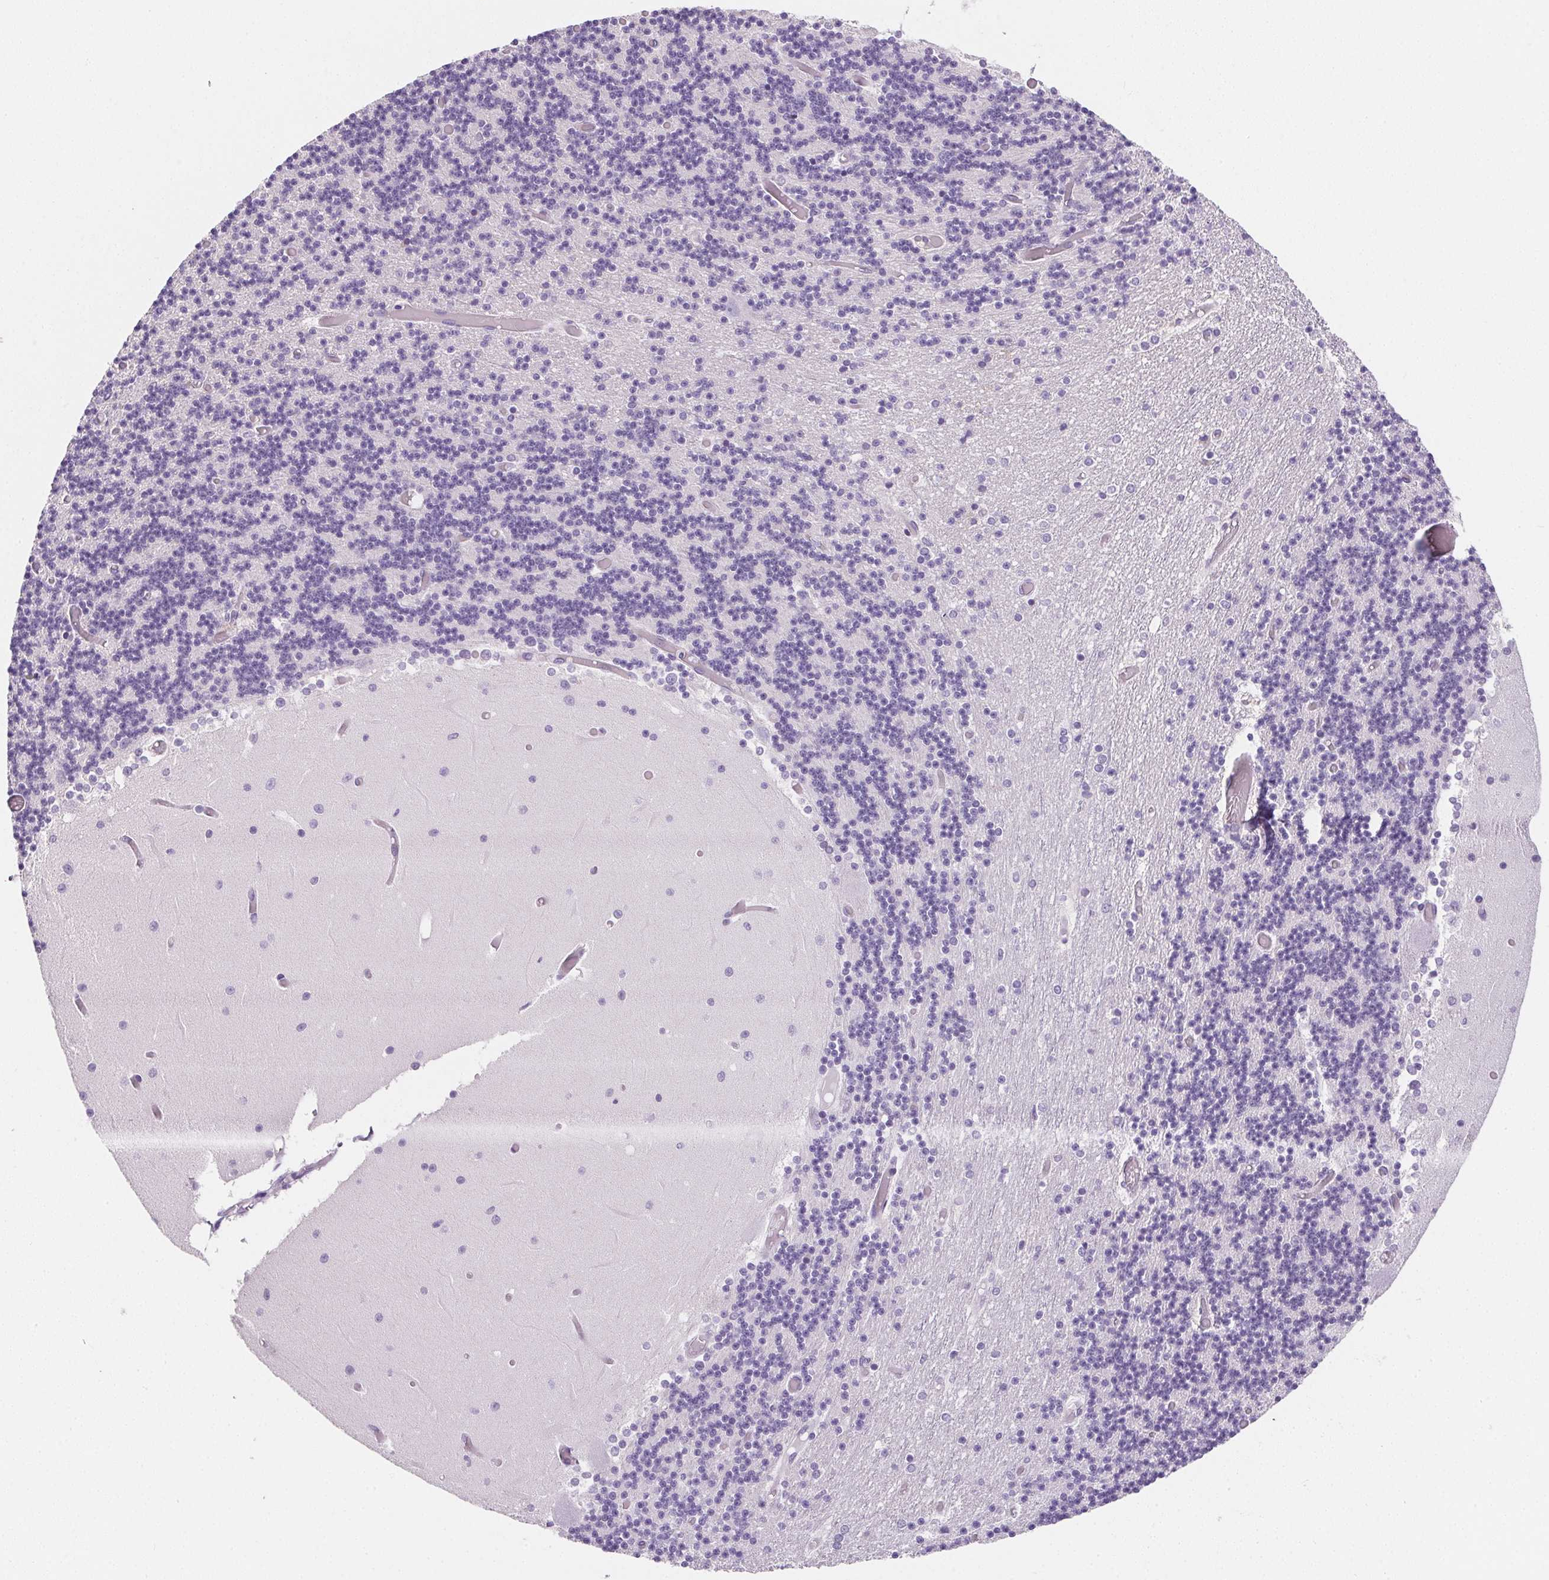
{"staining": {"intensity": "negative", "quantity": "none", "location": "none"}, "tissue": "cerebellum", "cell_type": "Cells in granular layer", "image_type": "normal", "snomed": [{"axis": "morphology", "description": "Normal tissue, NOS"}, {"axis": "topography", "description": "Cerebellum"}], "caption": "Cells in granular layer are negative for protein expression in unremarkable human cerebellum. (DAB immunohistochemistry with hematoxylin counter stain).", "gene": "AQP5", "patient": {"sex": "female", "age": 28}}